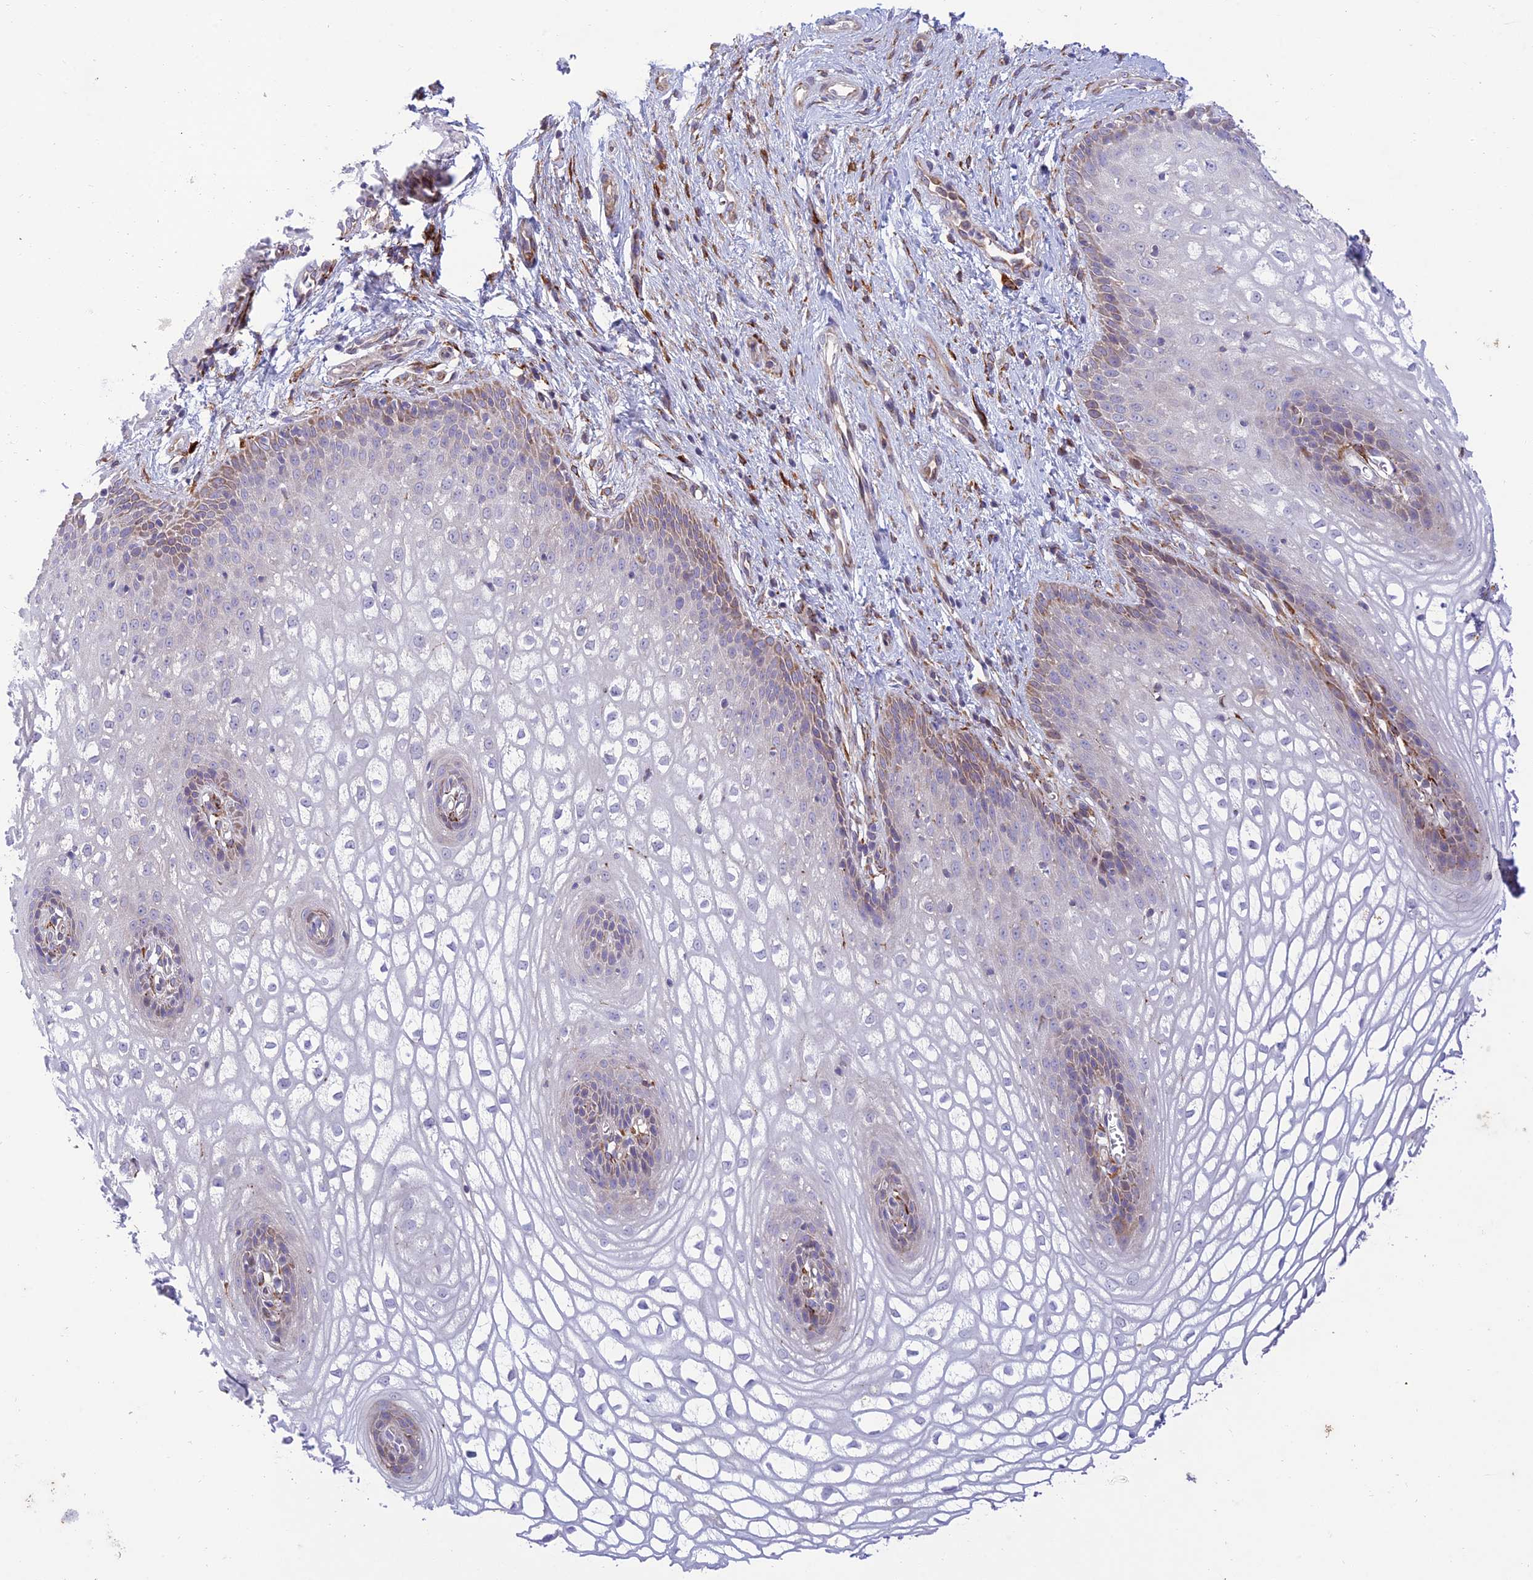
{"staining": {"intensity": "moderate", "quantity": "<25%", "location": "cytoplasmic/membranous"}, "tissue": "vagina", "cell_type": "Squamous epithelial cells", "image_type": "normal", "snomed": [{"axis": "morphology", "description": "Normal tissue, NOS"}, {"axis": "topography", "description": "Vagina"}], "caption": "Protein staining by immunohistochemistry demonstrates moderate cytoplasmic/membranous expression in approximately <25% of squamous epithelial cells in normal vagina.", "gene": "RCN3", "patient": {"sex": "female", "age": 34}}